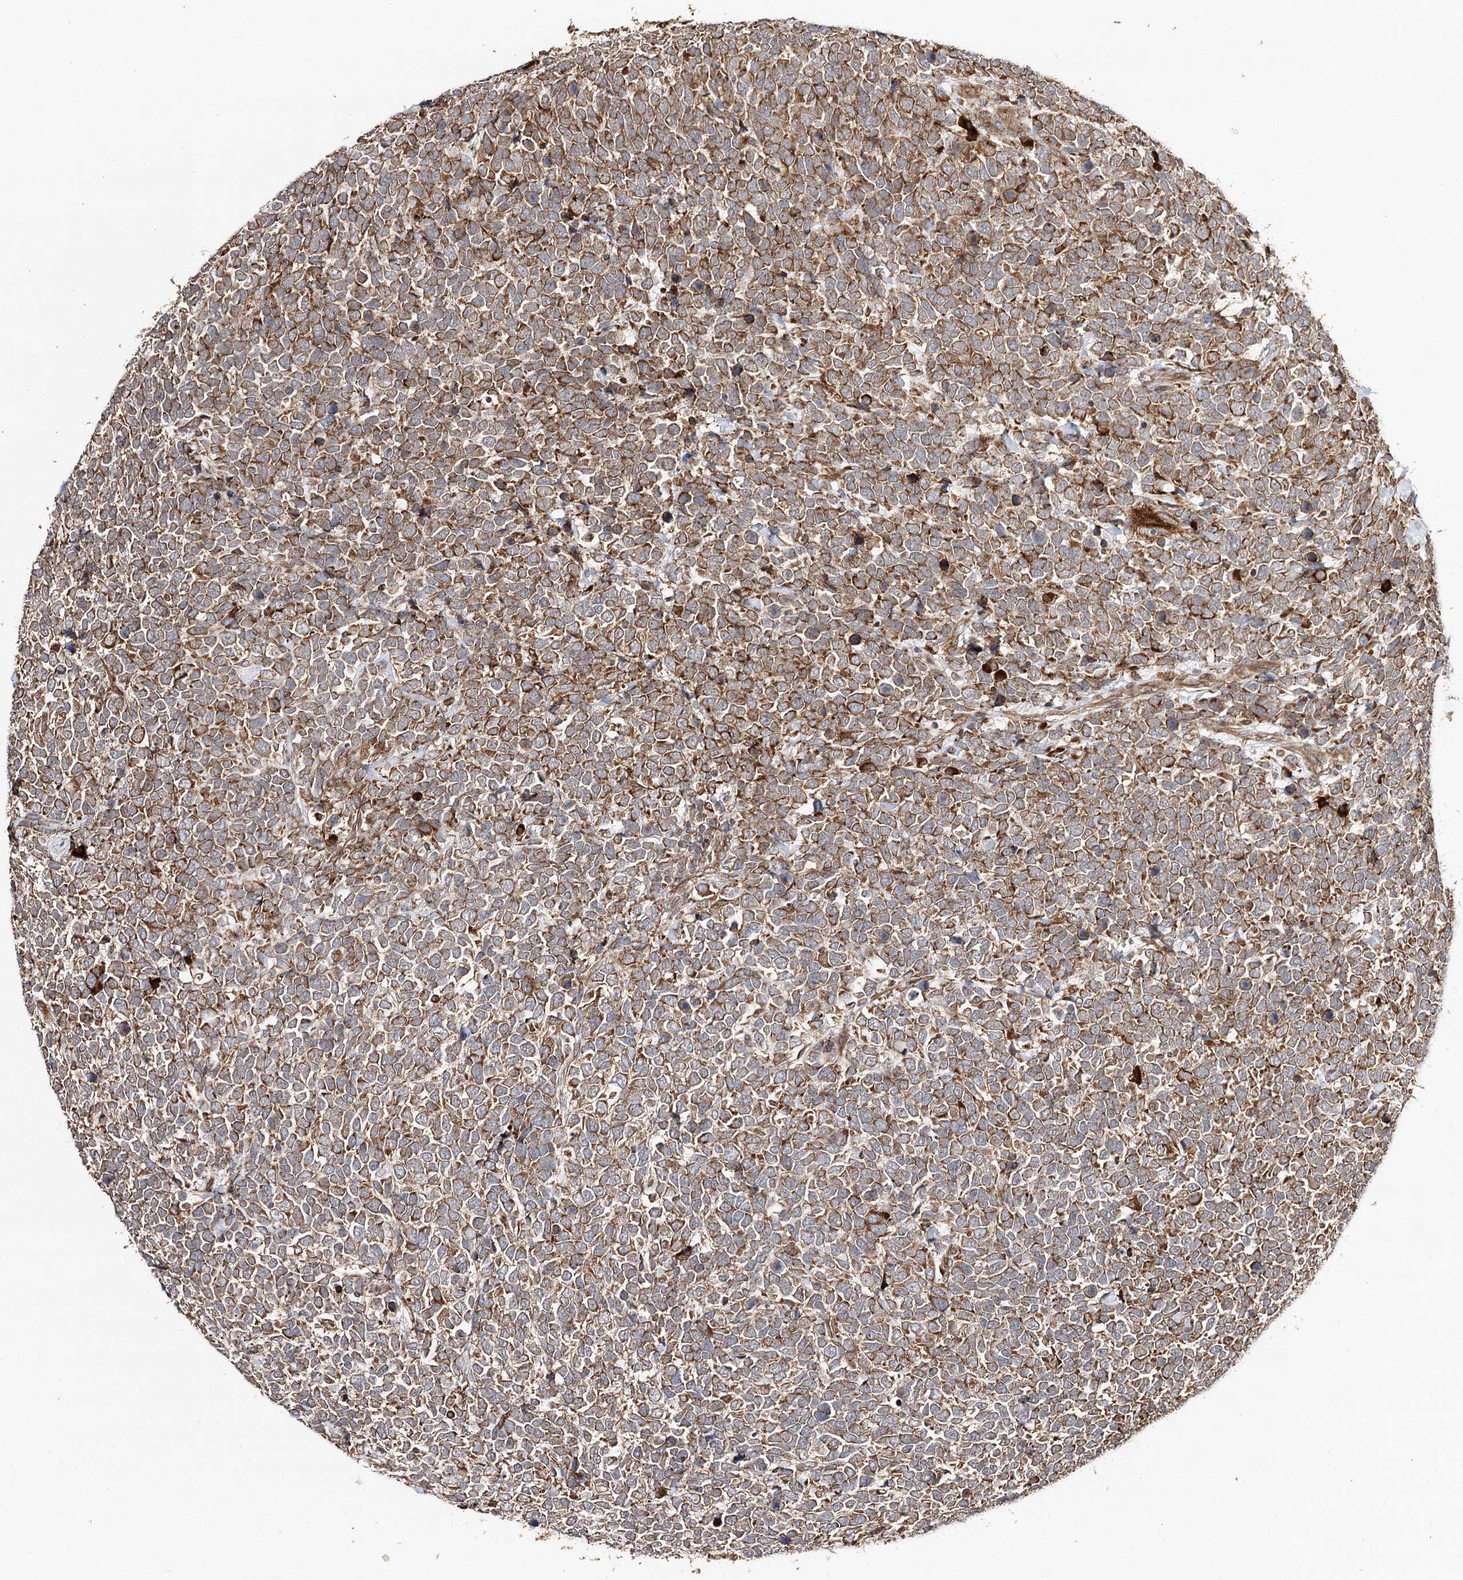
{"staining": {"intensity": "moderate", "quantity": ">75%", "location": "cytoplasmic/membranous"}, "tissue": "urothelial cancer", "cell_type": "Tumor cells", "image_type": "cancer", "snomed": [{"axis": "morphology", "description": "Urothelial carcinoma, High grade"}, {"axis": "topography", "description": "Urinary bladder"}], "caption": "Urothelial carcinoma (high-grade) tissue reveals moderate cytoplasmic/membranous positivity in about >75% of tumor cells Nuclei are stained in blue.", "gene": "DNAJB14", "patient": {"sex": "female", "age": 82}}